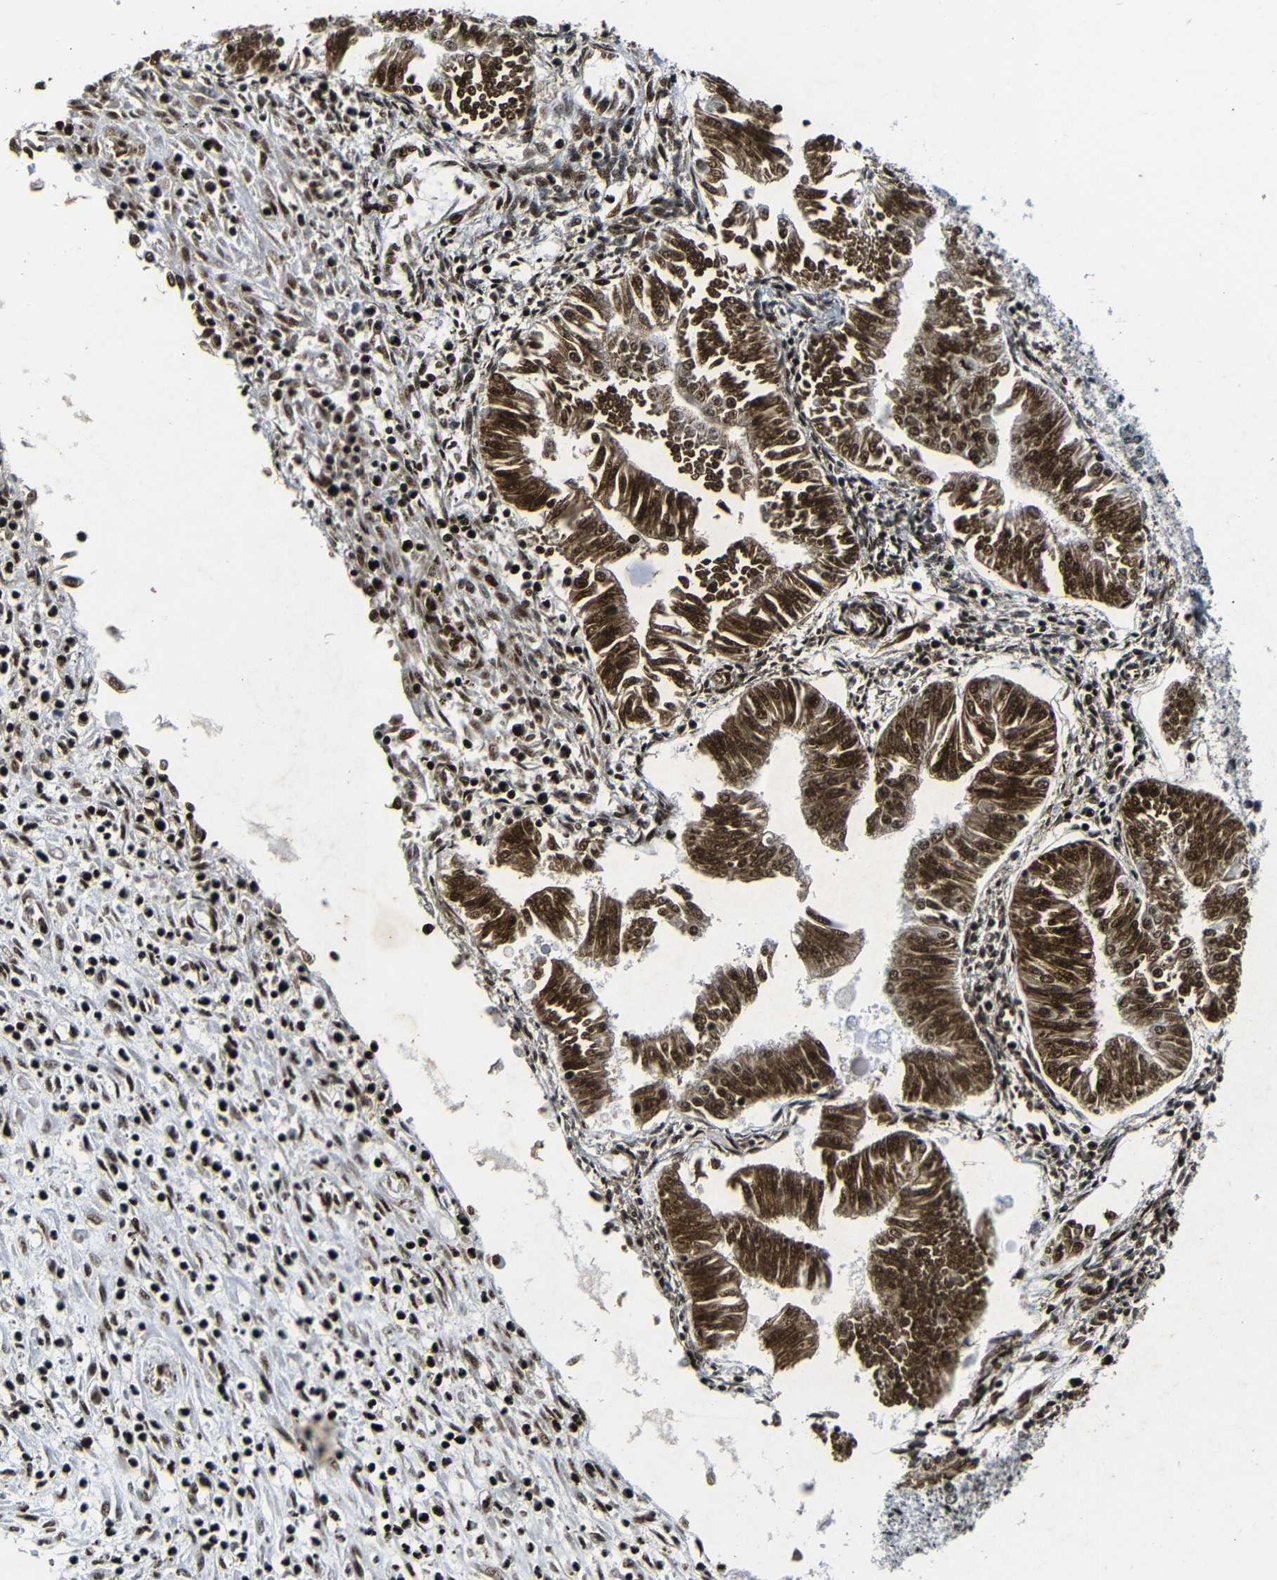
{"staining": {"intensity": "strong", "quantity": ">75%", "location": "cytoplasmic/membranous,nuclear"}, "tissue": "endometrial cancer", "cell_type": "Tumor cells", "image_type": "cancer", "snomed": [{"axis": "morphology", "description": "Adenocarcinoma, NOS"}, {"axis": "topography", "description": "Endometrium"}], "caption": "Endometrial adenocarcinoma stained with a brown dye shows strong cytoplasmic/membranous and nuclear positive staining in about >75% of tumor cells.", "gene": "SRSF1", "patient": {"sex": "female", "age": 53}}